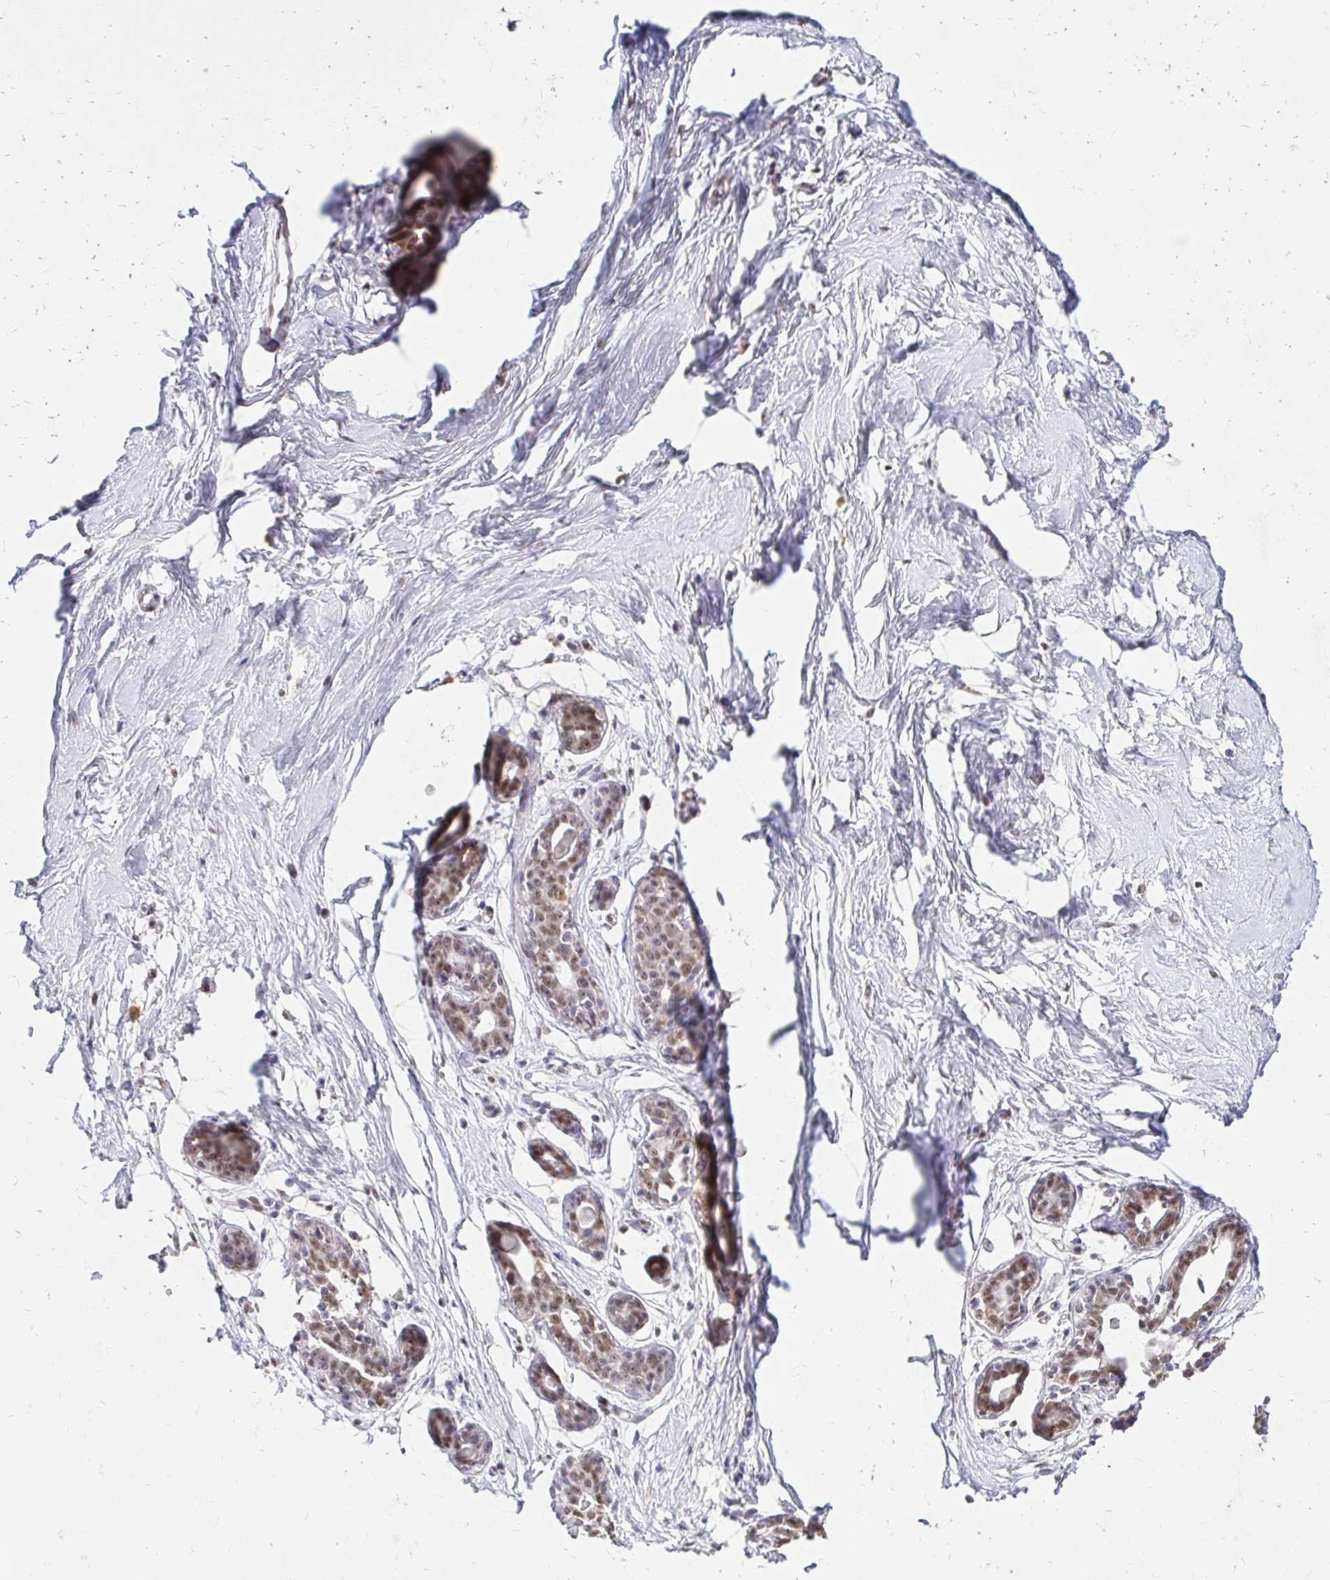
{"staining": {"intensity": "negative", "quantity": "none", "location": "none"}, "tissue": "breast", "cell_type": "Adipocytes", "image_type": "normal", "snomed": [{"axis": "morphology", "description": "Normal tissue, NOS"}, {"axis": "topography", "description": "Breast"}], "caption": "High power microscopy histopathology image of an immunohistochemistry micrograph of benign breast, revealing no significant staining in adipocytes.", "gene": "RIMS4", "patient": {"sex": "female", "age": 45}}